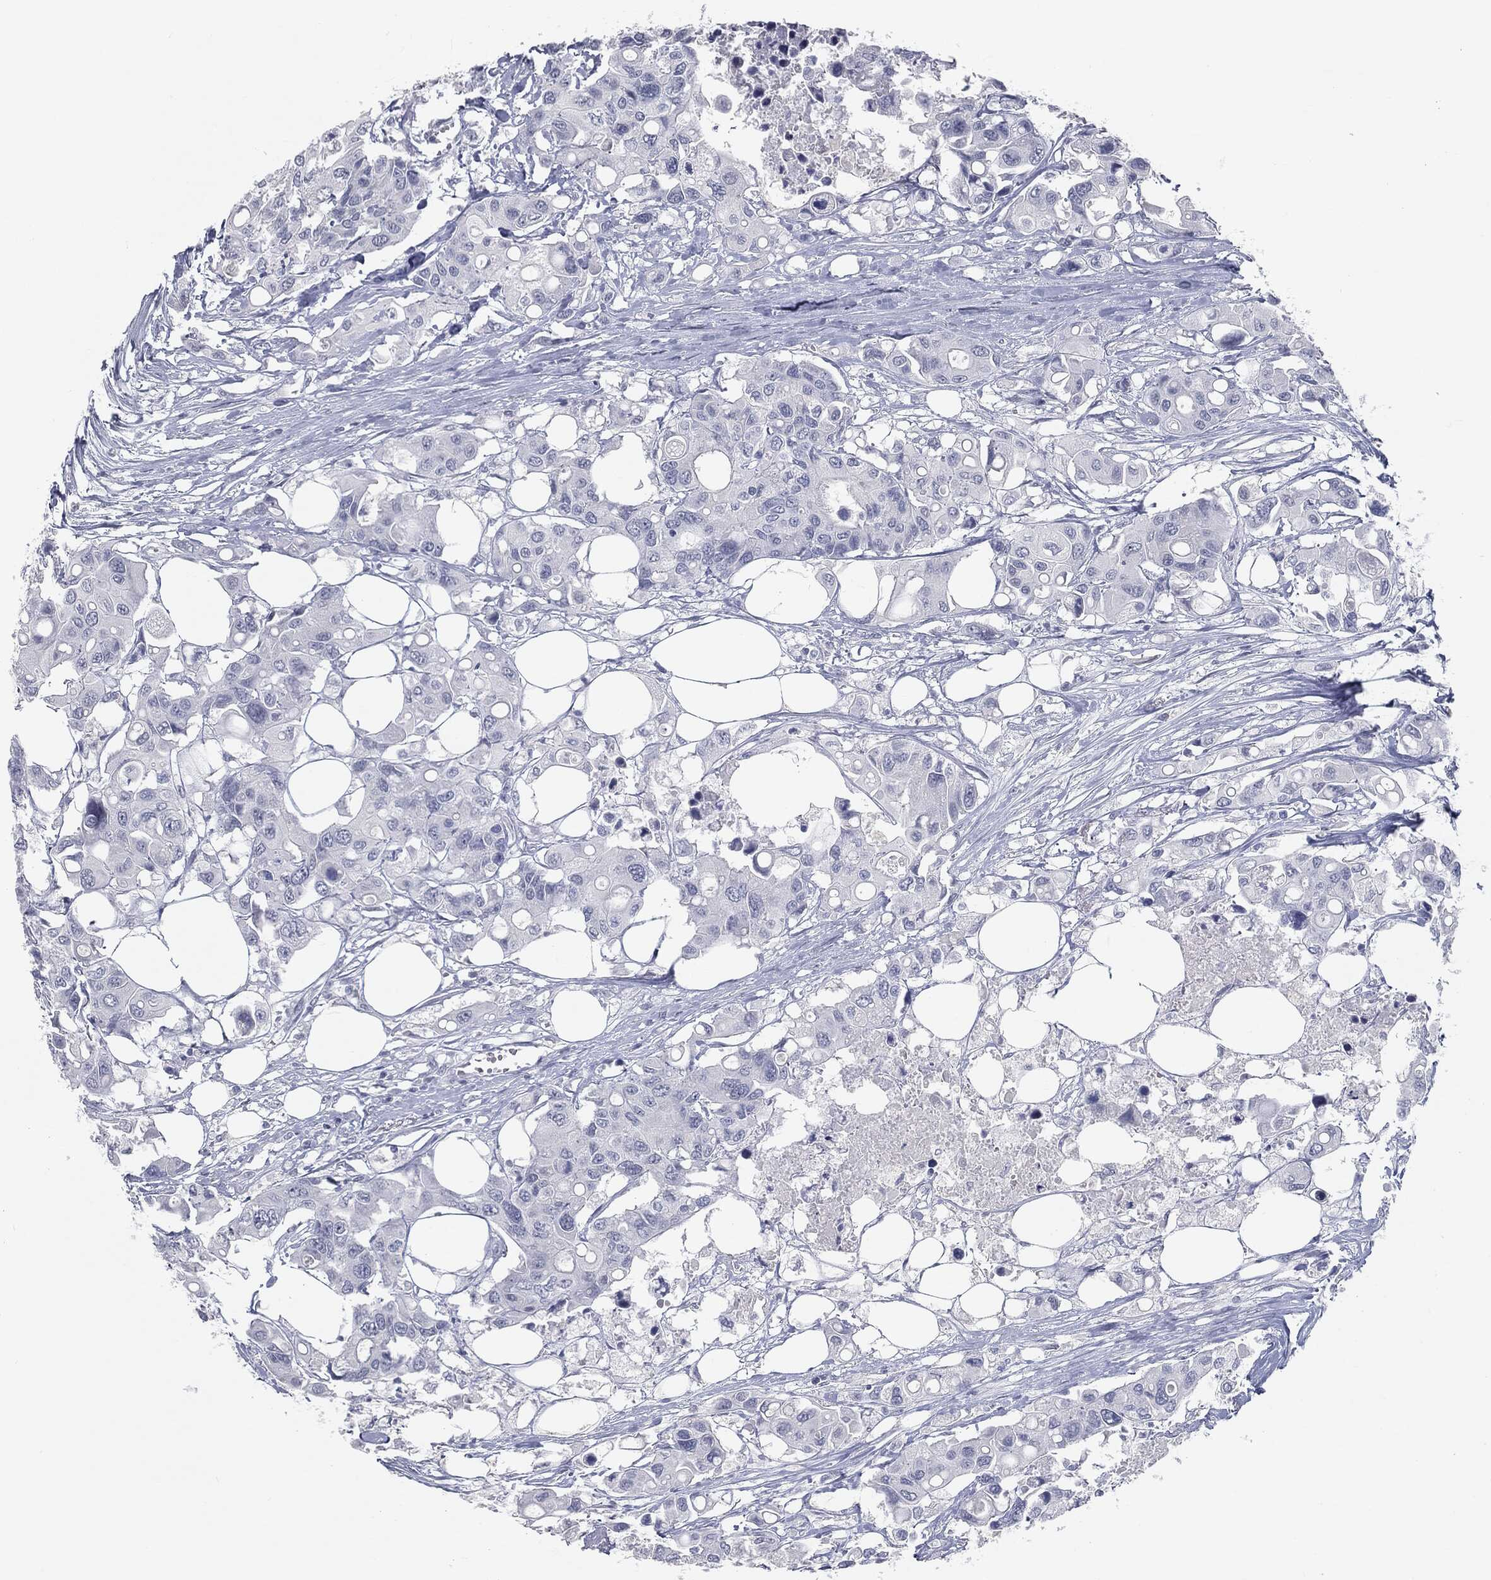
{"staining": {"intensity": "negative", "quantity": "none", "location": "none"}, "tissue": "colorectal cancer", "cell_type": "Tumor cells", "image_type": "cancer", "snomed": [{"axis": "morphology", "description": "Adenocarcinoma, NOS"}, {"axis": "topography", "description": "Colon"}], "caption": "Micrograph shows no significant protein expression in tumor cells of colorectal adenocarcinoma.", "gene": "PRAME", "patient": {"sex": "male", "age": 77}}